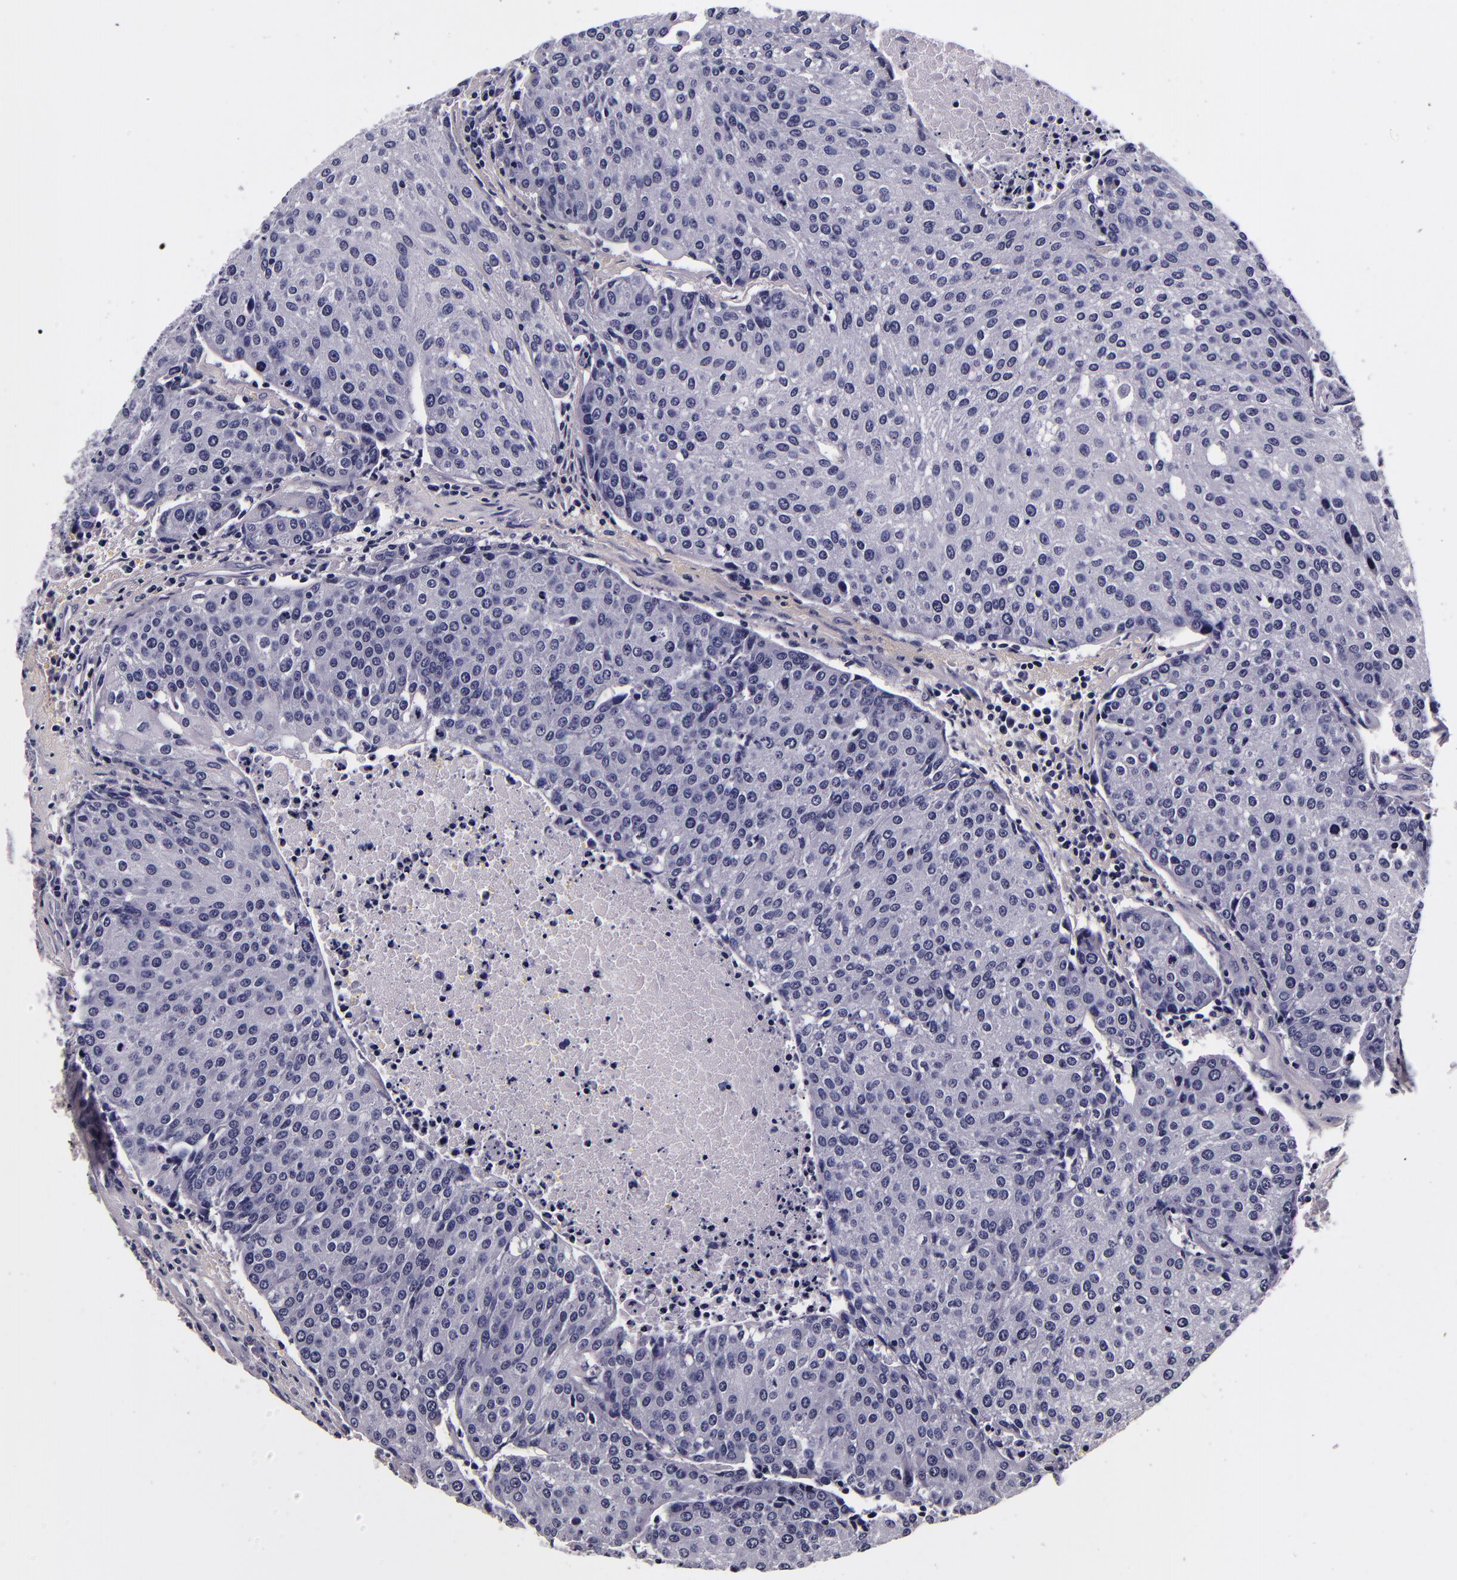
{"staining": {"intensity": "negative", "quantity": "none", "location": "none"}, "tissue": "urothelial cancer", "cell_type": "Tumor cells", "image_type": "cancer", "snomed": [{"axis": "morphology", "description": "Urothelial carcinoma, High grade"}, {"axis": "topography", "description": "Urinary bladder"}], "caption": "High-grade urothelial carcinoma was stained to show a protein in brown. There is no significant positivity in tumor cells.", "gene": "FBN1", "patient": {"sex": "female", "age": 85}}